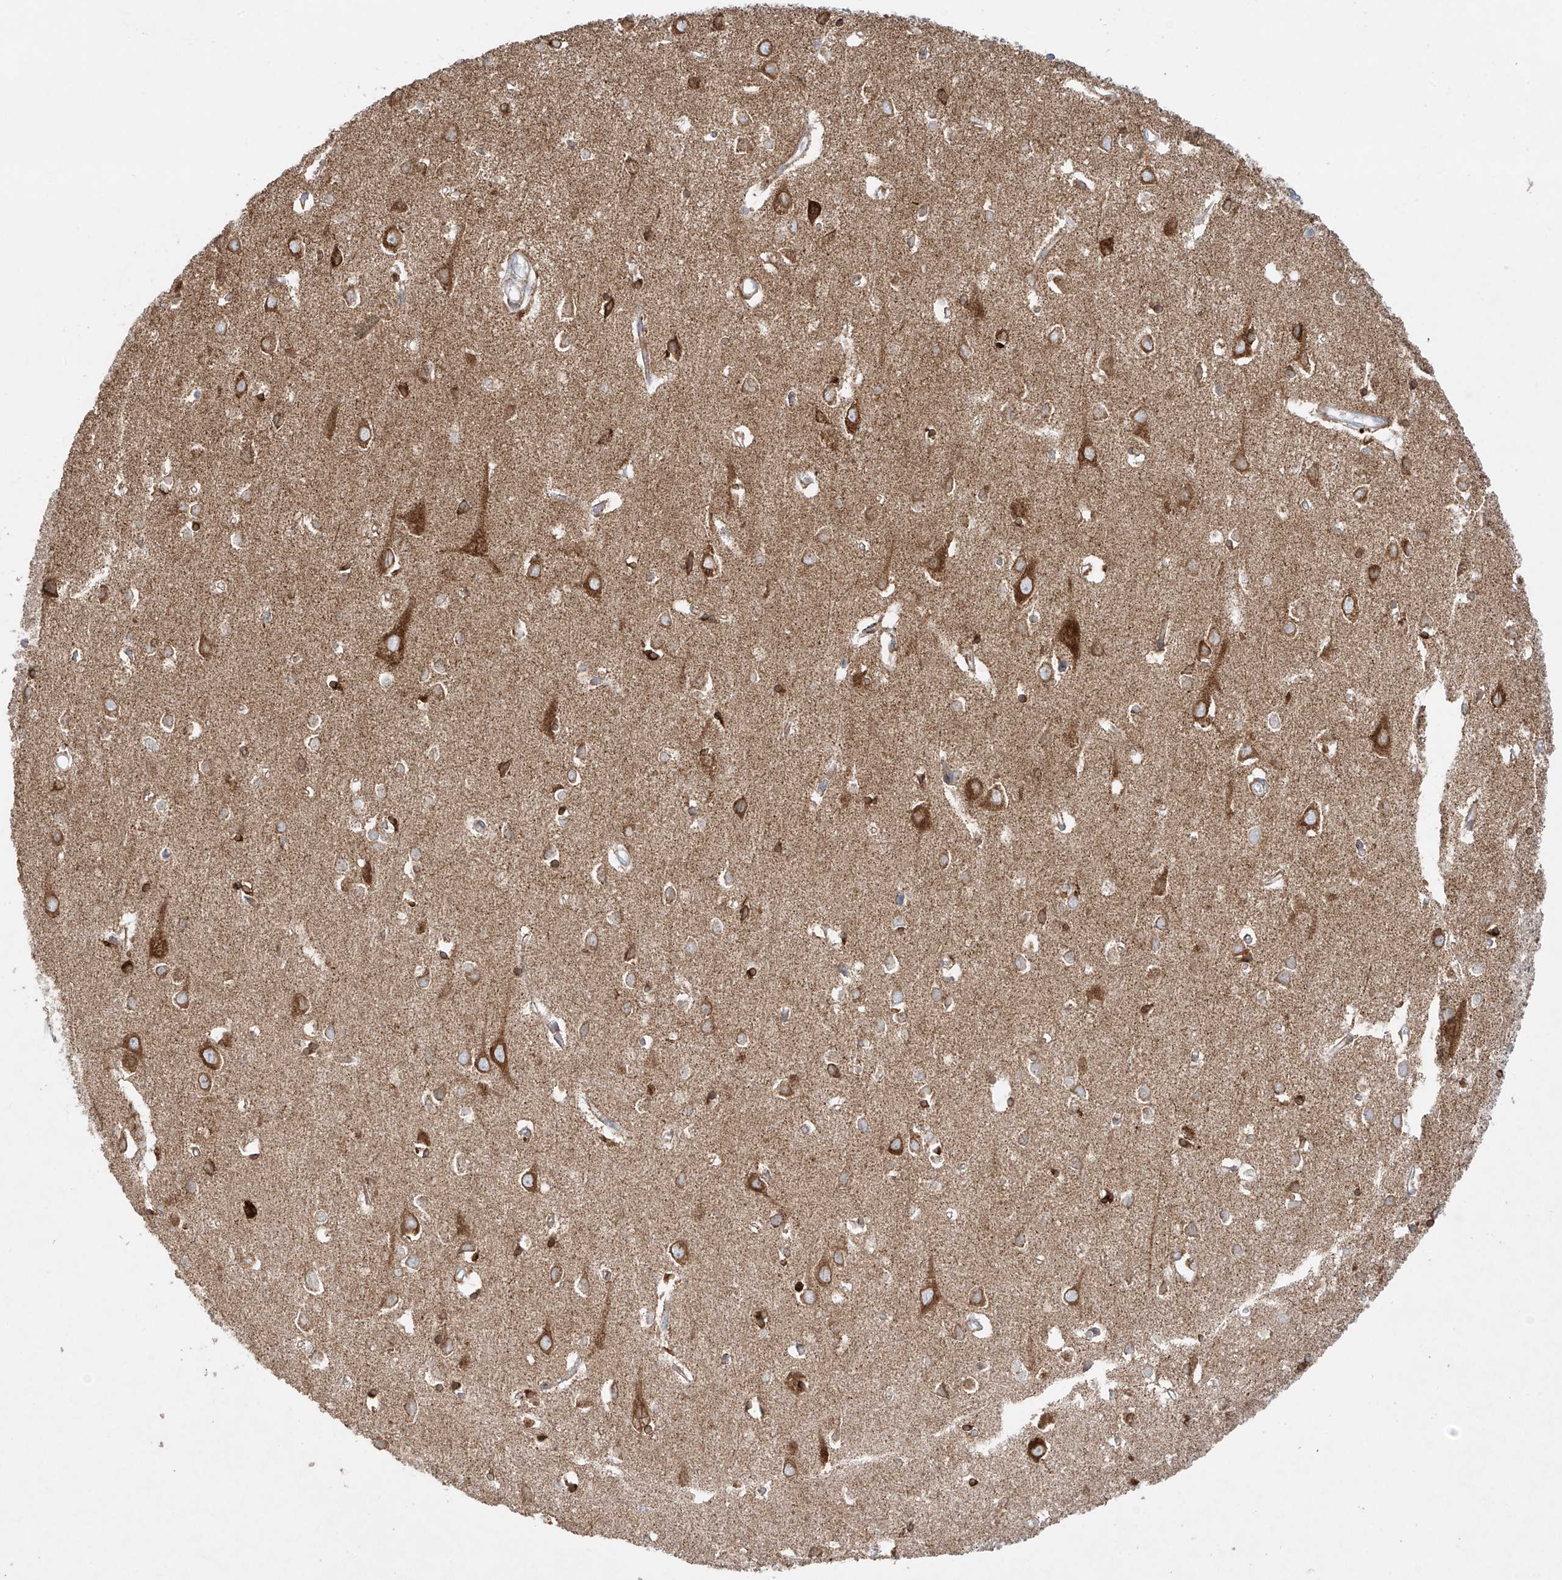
{"staining": {"intensity": "negative", "quantity": "none", "location": "none"}, "tissue": "cerebral cortex", "cell_type": "Endothelial cells", "image_type": "normal", "snomed": [{"axis": "morphology", "description": "Normal tissue, NOS"}, {"axis": "topography", "description": "Cerebral cortex"}], "caption": "IHC of unremarkable cerebral cortex exhibits no positivity in endothelial cells.", "gene": "COLGALT2", "patient": {"sex": "female", "age": 64}}